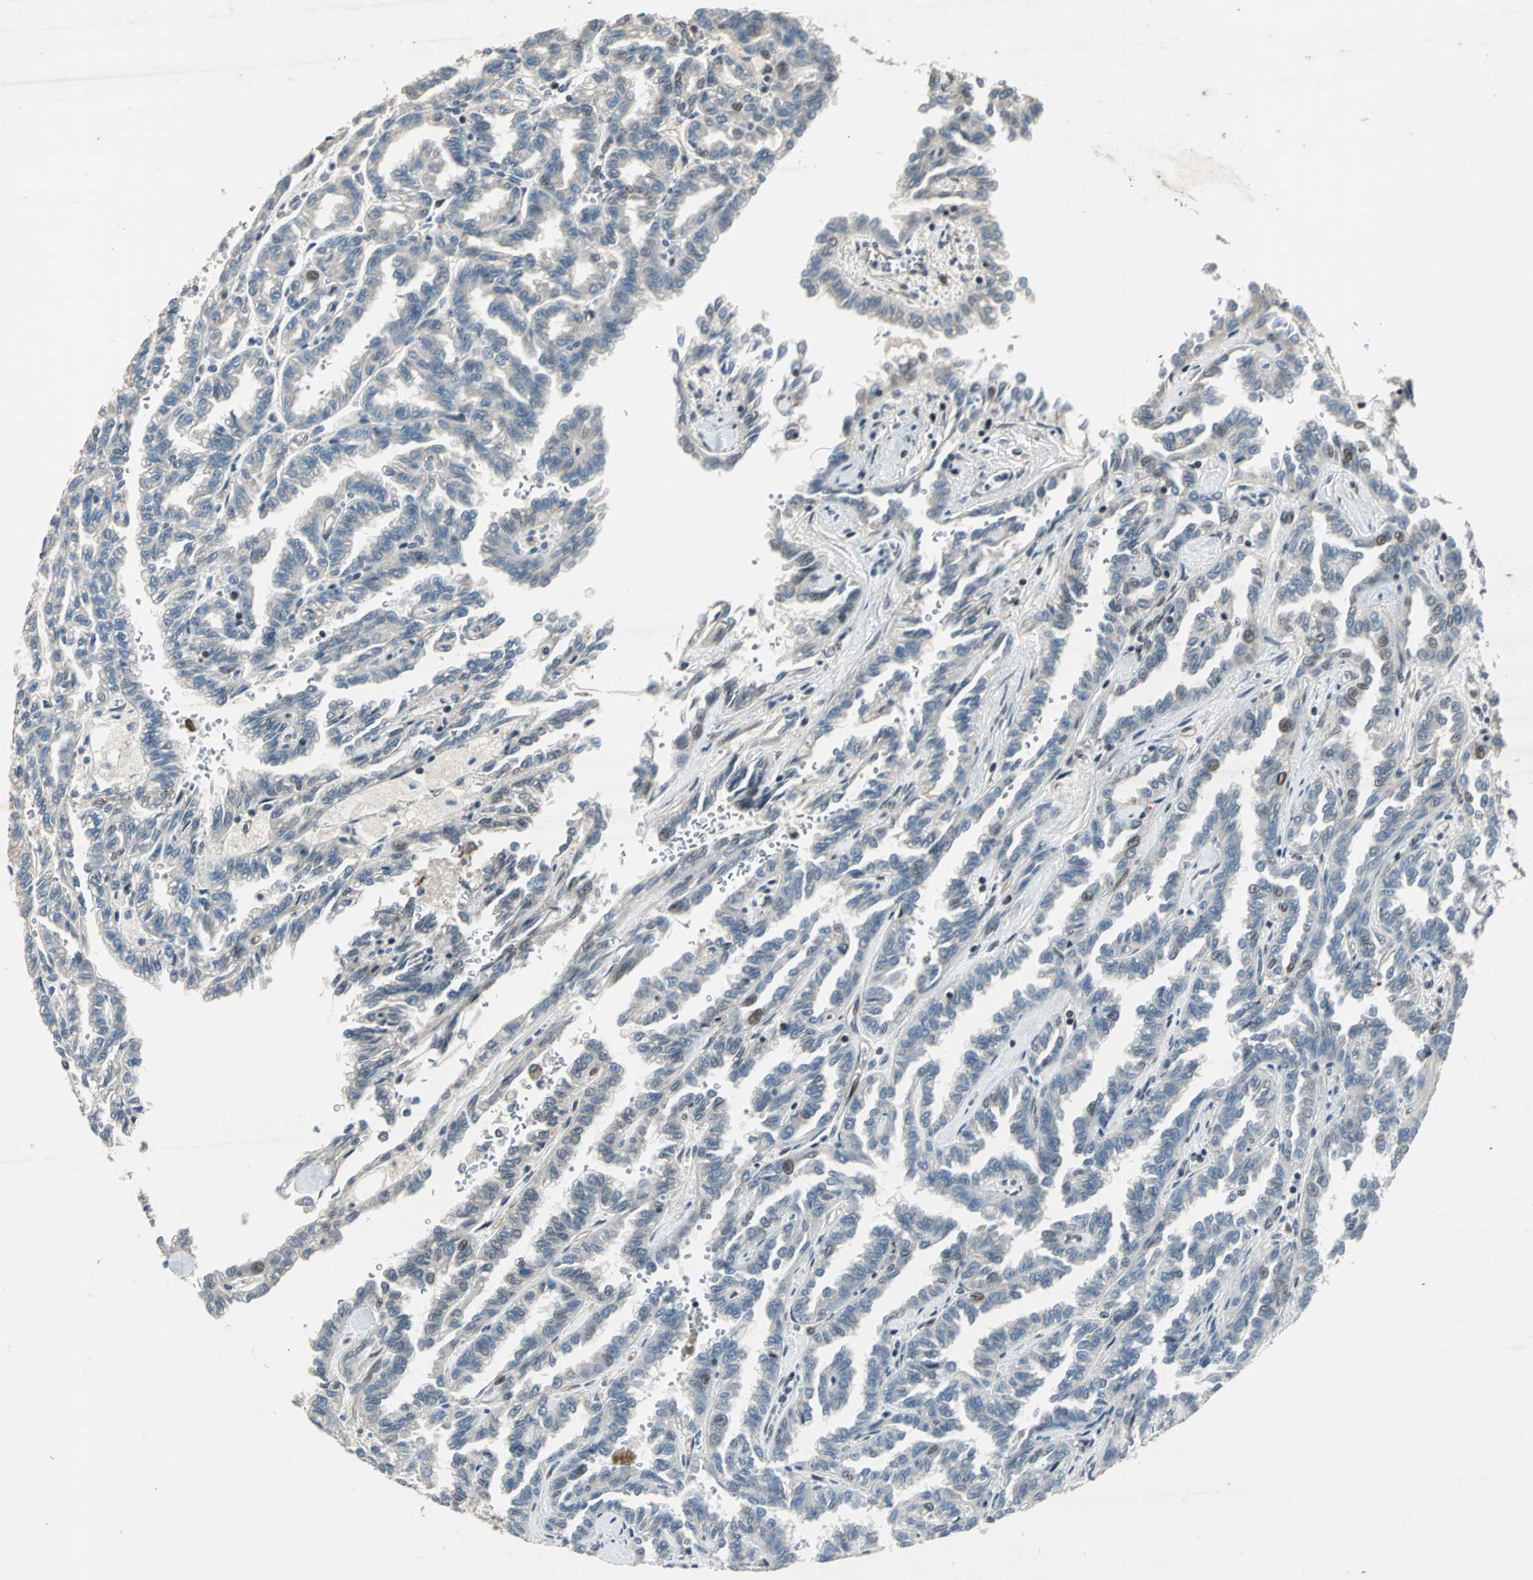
{"staining": {"intensity": "weak", "quantity": "<25%", "location": "nuclear"}, "tissue": "renal cancer", "cell_type": "Tumor cells", "image_type": "cancer", "snomed": [{"axis": "morphology", "description": "Inflammation, NOS"}, {"axis": "morphology", "description": "Adenocarcinoma, NOS"}, {"axis": "topography", "description": "Kidney"}], "caption": "Protein analysis of adenocarcinoma (renal) demonstrates no significant positivity in tumor cells.", "gene": "BRIP1", "patient": {"sex": "male", "age": 68}}